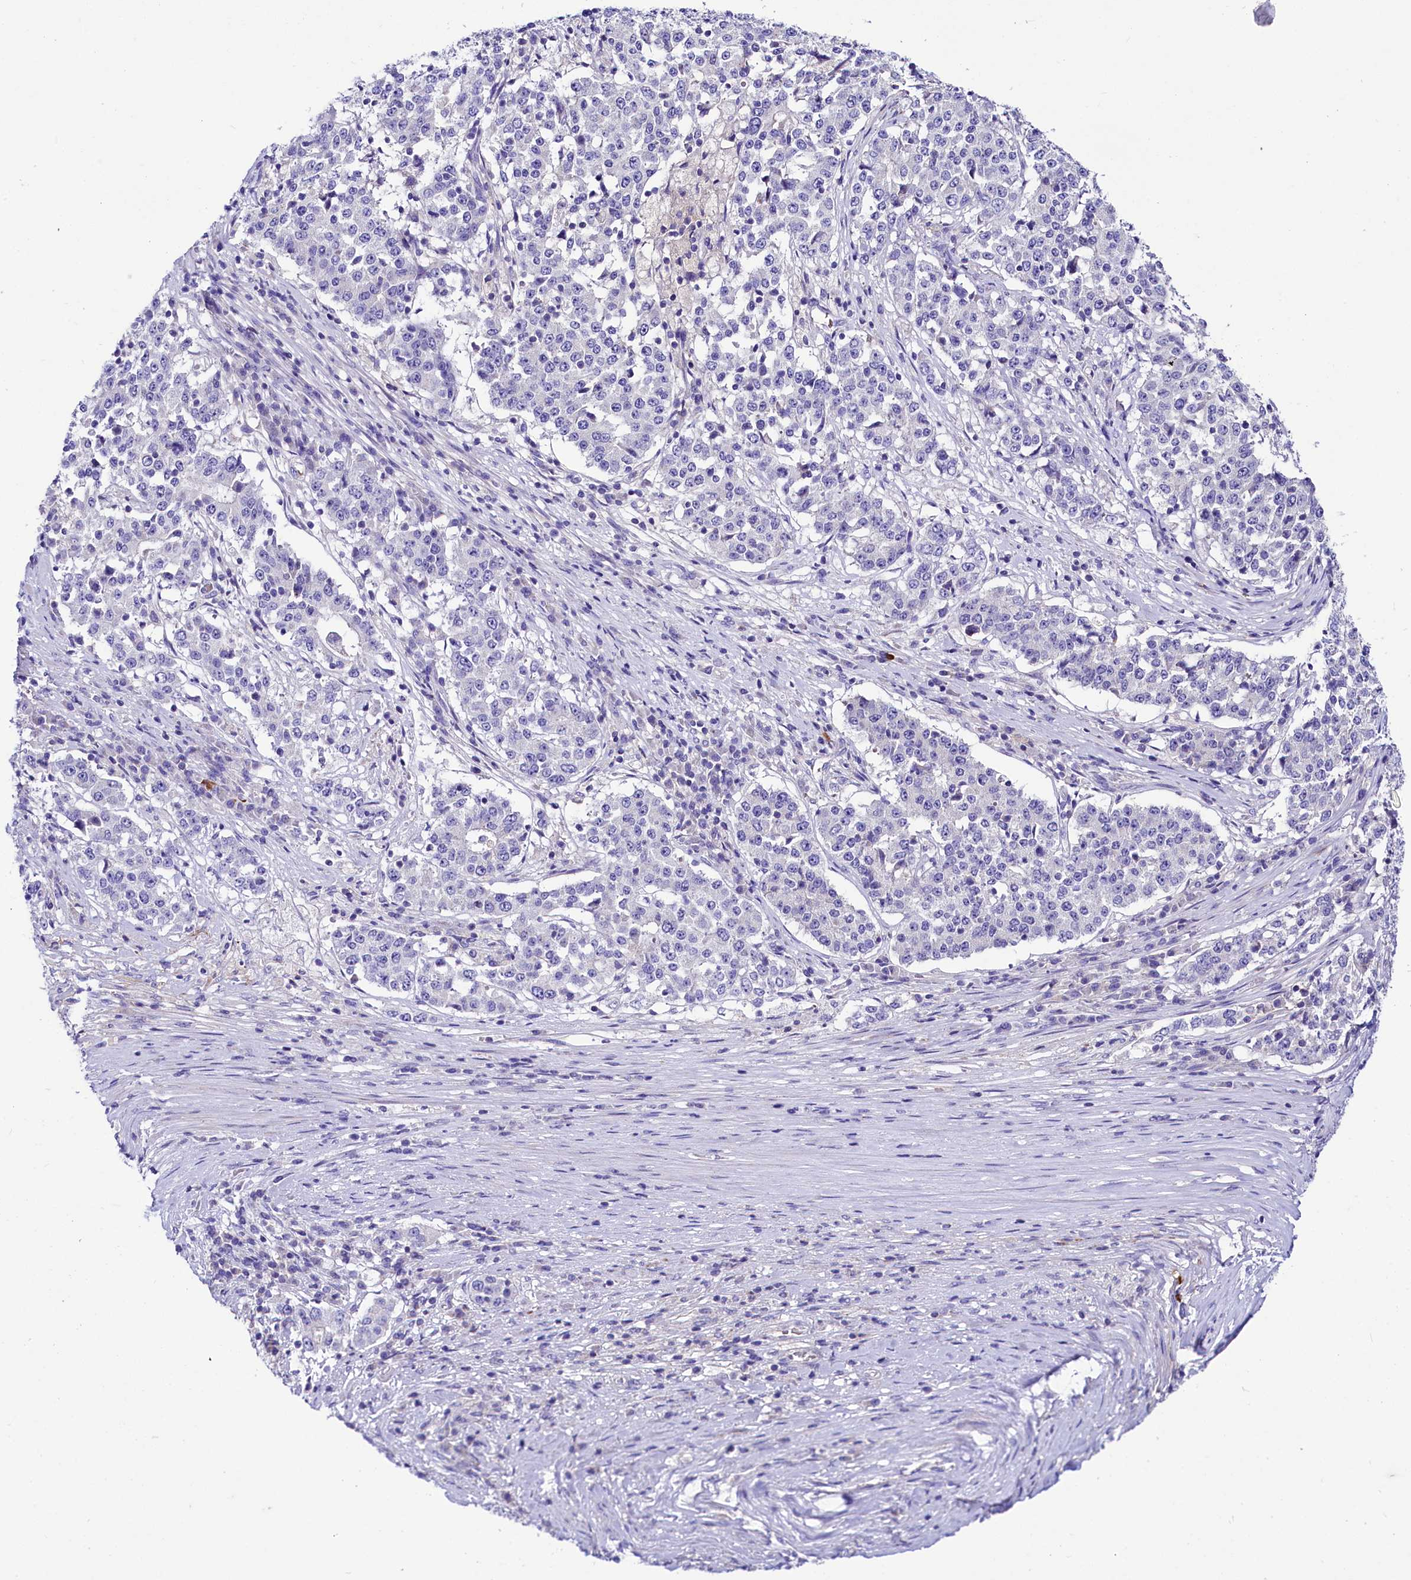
{"staining": {"intensity": "negative", "quantity": "none", "location": "none"}, "tissue": "stomach cancer", "cell_type": "Tumor cells", "image_type": "cancer", "snomed": [{"axis": "morphology", "description": "Adenocarcinoma, NOS"}, {"axis": "topography", "description": "Stomach"}], "caption": "Immunohistochemistry (IHC) photomicrograph of neoplastic tissue: human stomach adenocarcinoma stained with DAB displays no significant protein staining in tumor cells. The staining was performed using DAB (3,3'-diaminobenzidine) to visualize the protein expression in brown, while the nuclei were stained in blue with hematoxylin (Magnification: 20x).", "gene": "ABHD5", "patient": {"sex": "male", "age": 59}}